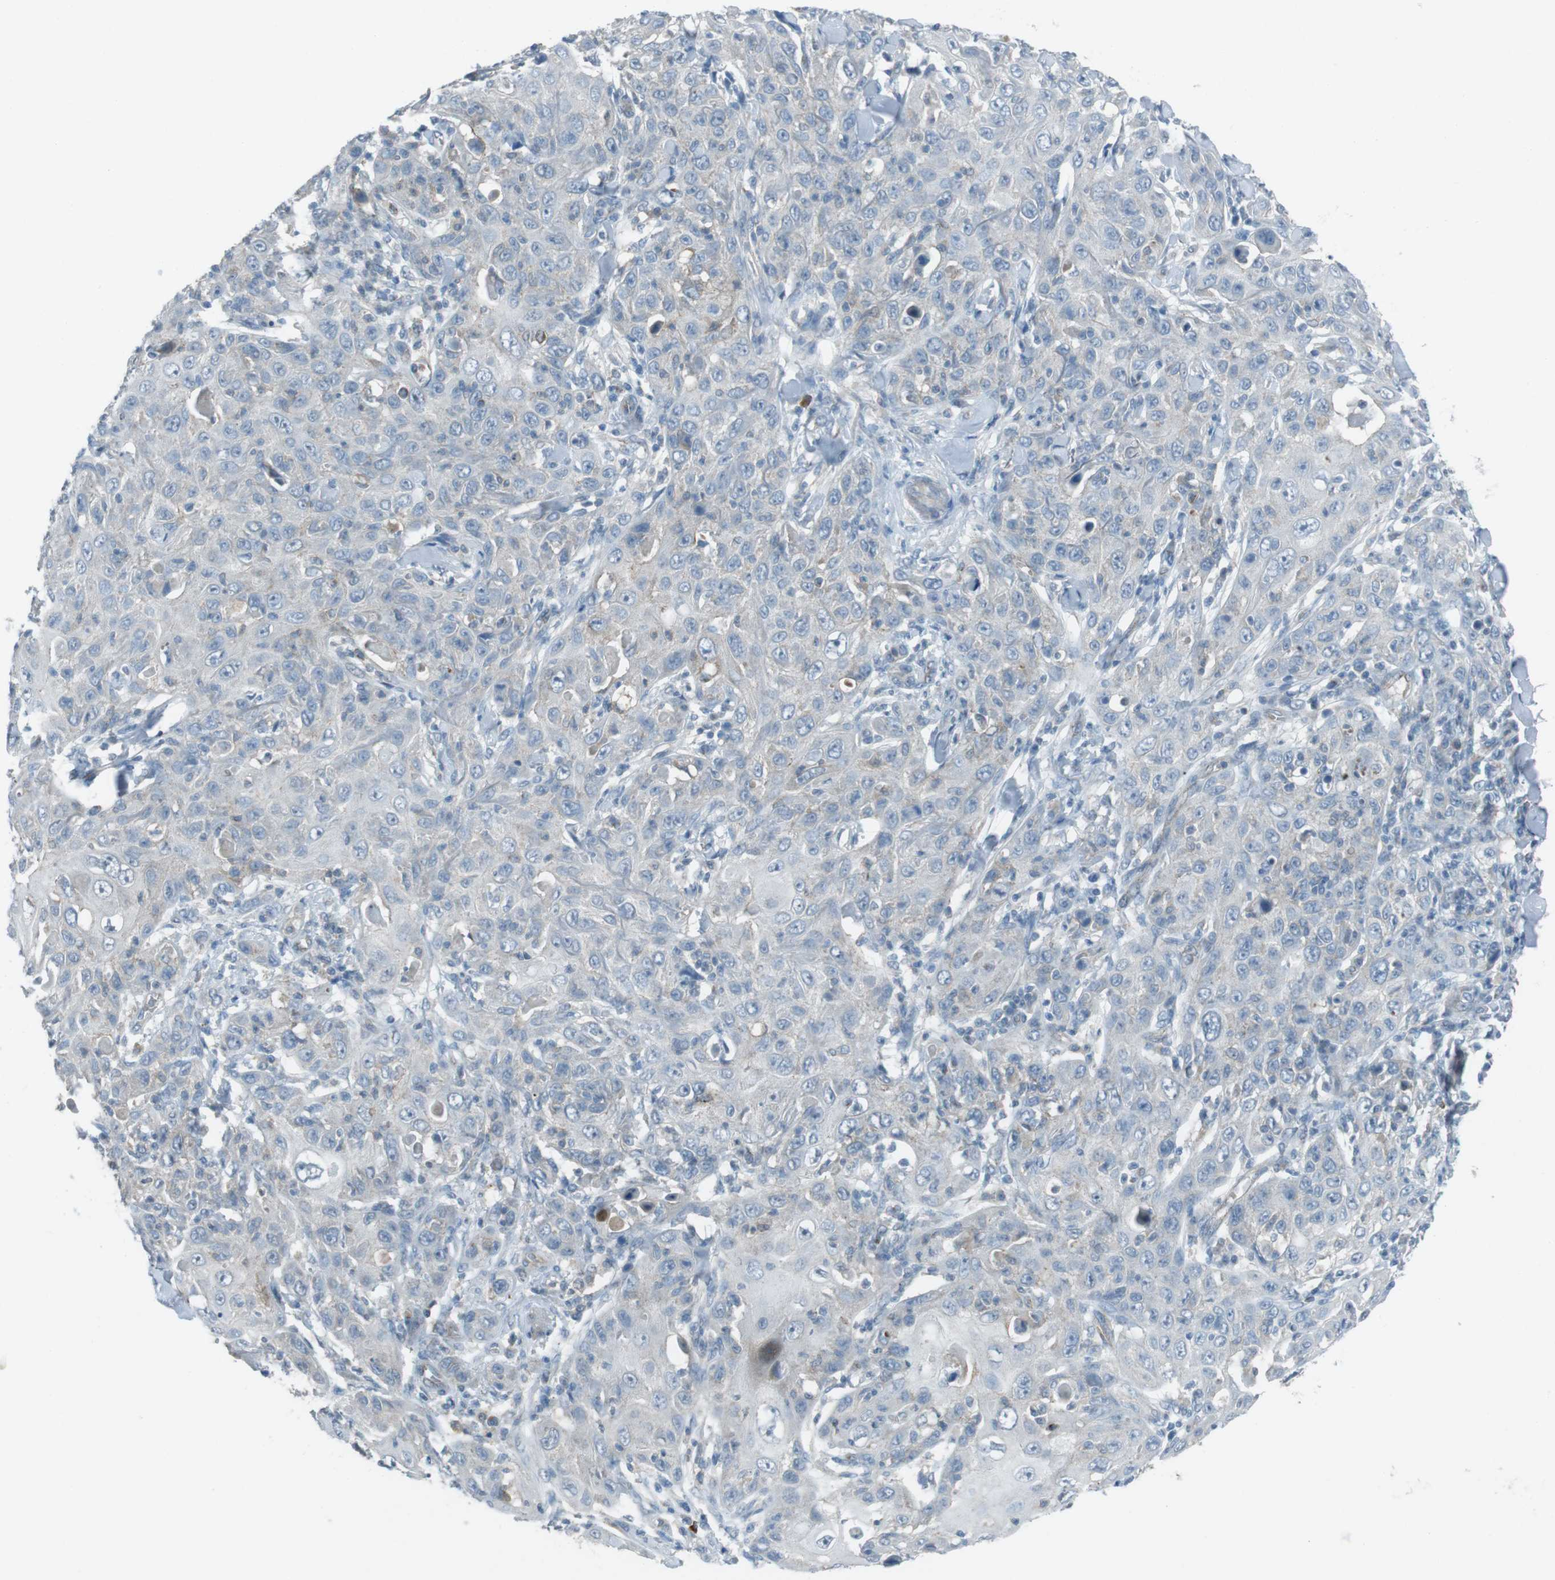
{"staining": {"intensity": "negative", "quantity": "none", "location": "none"}, "tissue": "skin cancer", "cell_type": "Tumor cells", "image_type": "cancer", "snomed": [{"axis": "morphology", "description": "Squamous cell carcinoma, NOS"}, {"axis": "topography", "description": "Skin"}], "caption": "Immunohistochemistry of human squamous cell carcinoma (skin) demonstrates no staining in tumor cells. (DAB IHC visualized using brightfield microscopy, high magnification).", "gene": "SPTA1", "patient": {"sex": "female", "age": 88}}